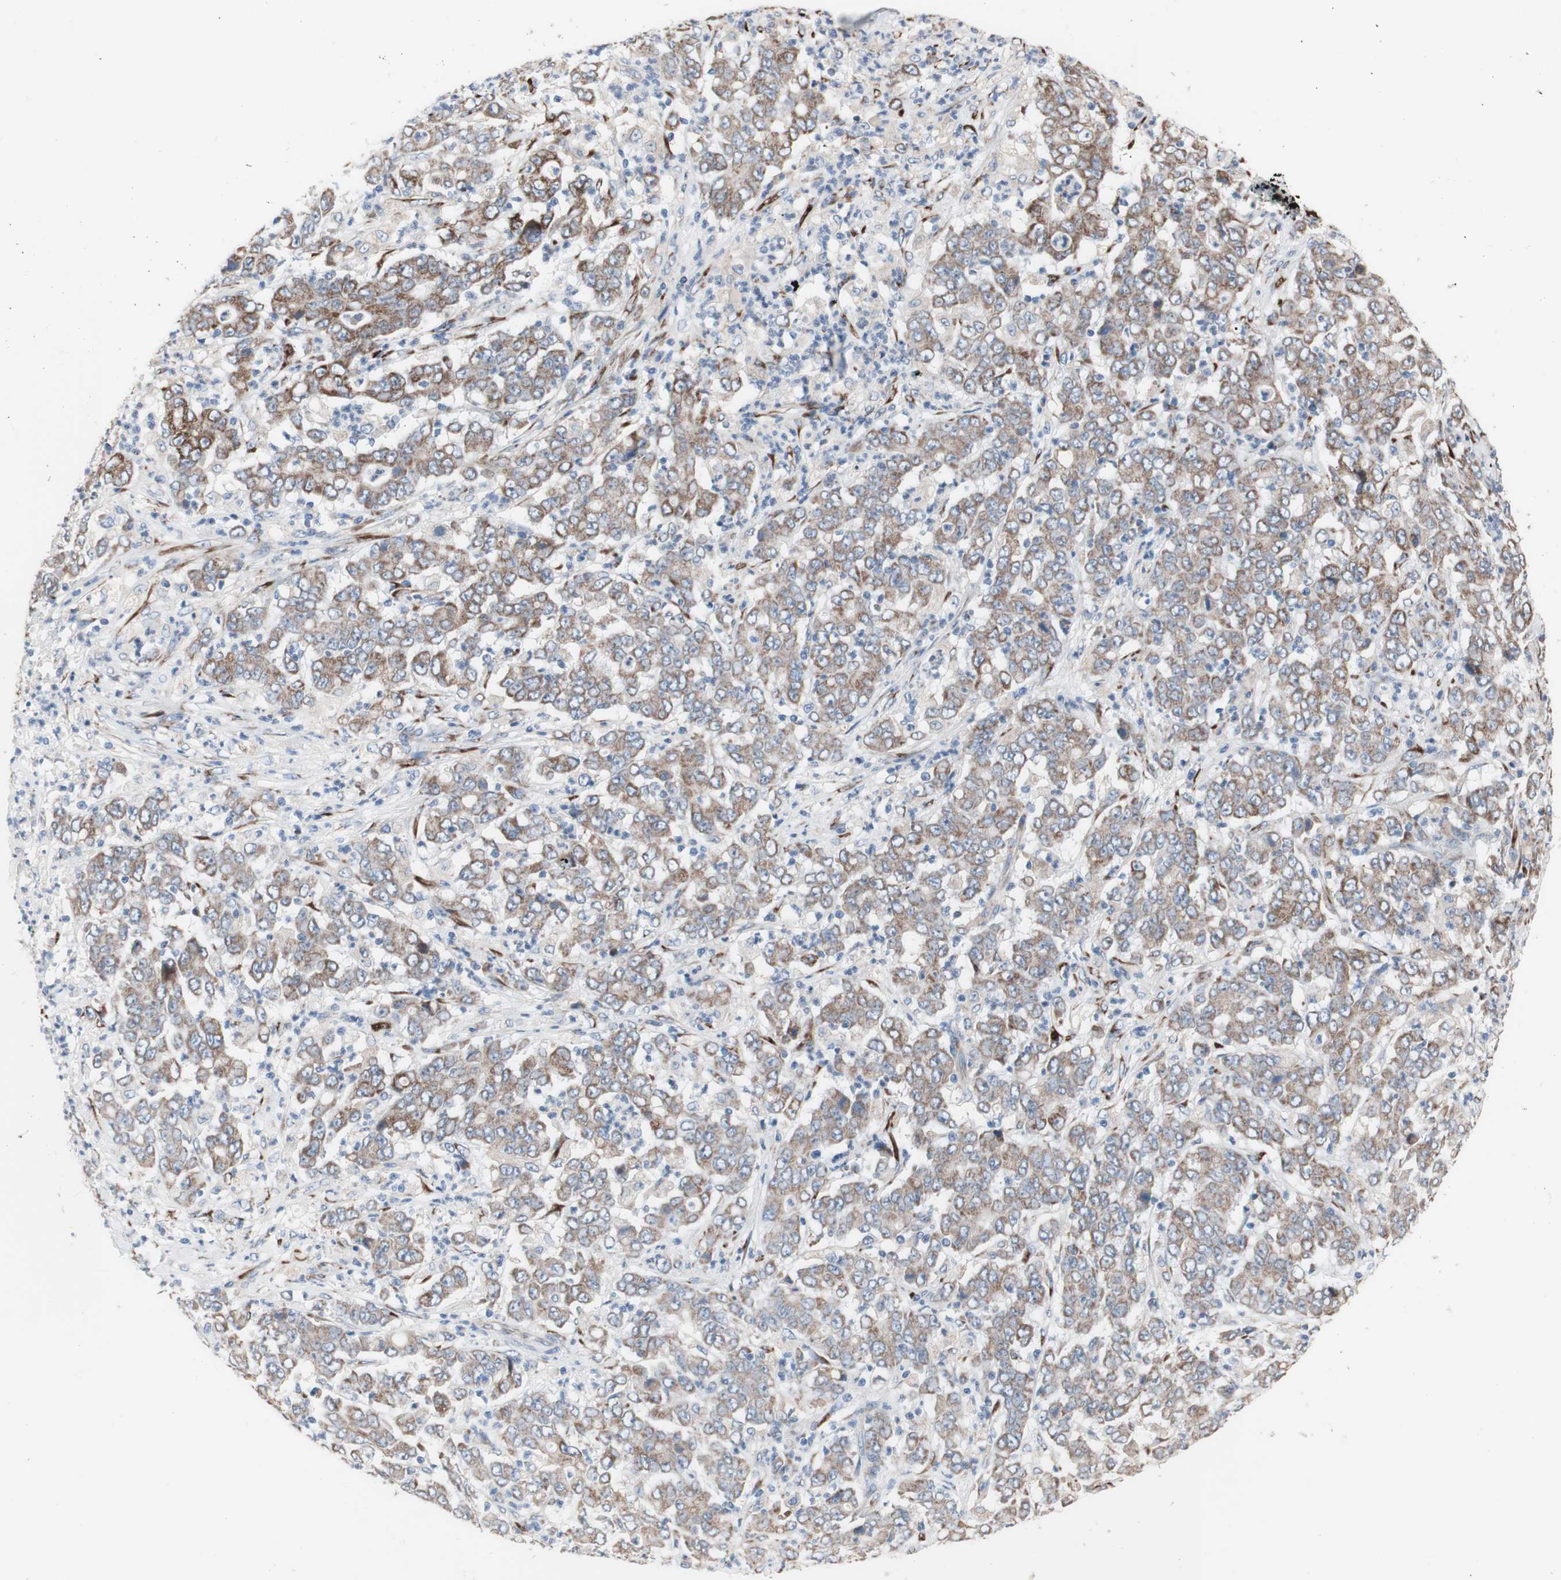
{"staining": {"intensity": "moderate", "quantity": ">75%", "location": "cytoplasmic/membranous"}, "tissue": "stomach cancer", "cell_type": "Tumor cells", "image_type": "cancer", "snomed": [{"axis": "morphology", "description": "Adenocarcinoma, NOS"}, {"axis": "topography", "description": "Stomach, lower"}], "caption": "Immunohistochemical staining of human stomach cancer exhibits moderate cytoplasmic/membranous protein staining in about >75% of tumor cells.", "gene": "AGPAT5", "patient": {"sex": "female", "age": 71}}